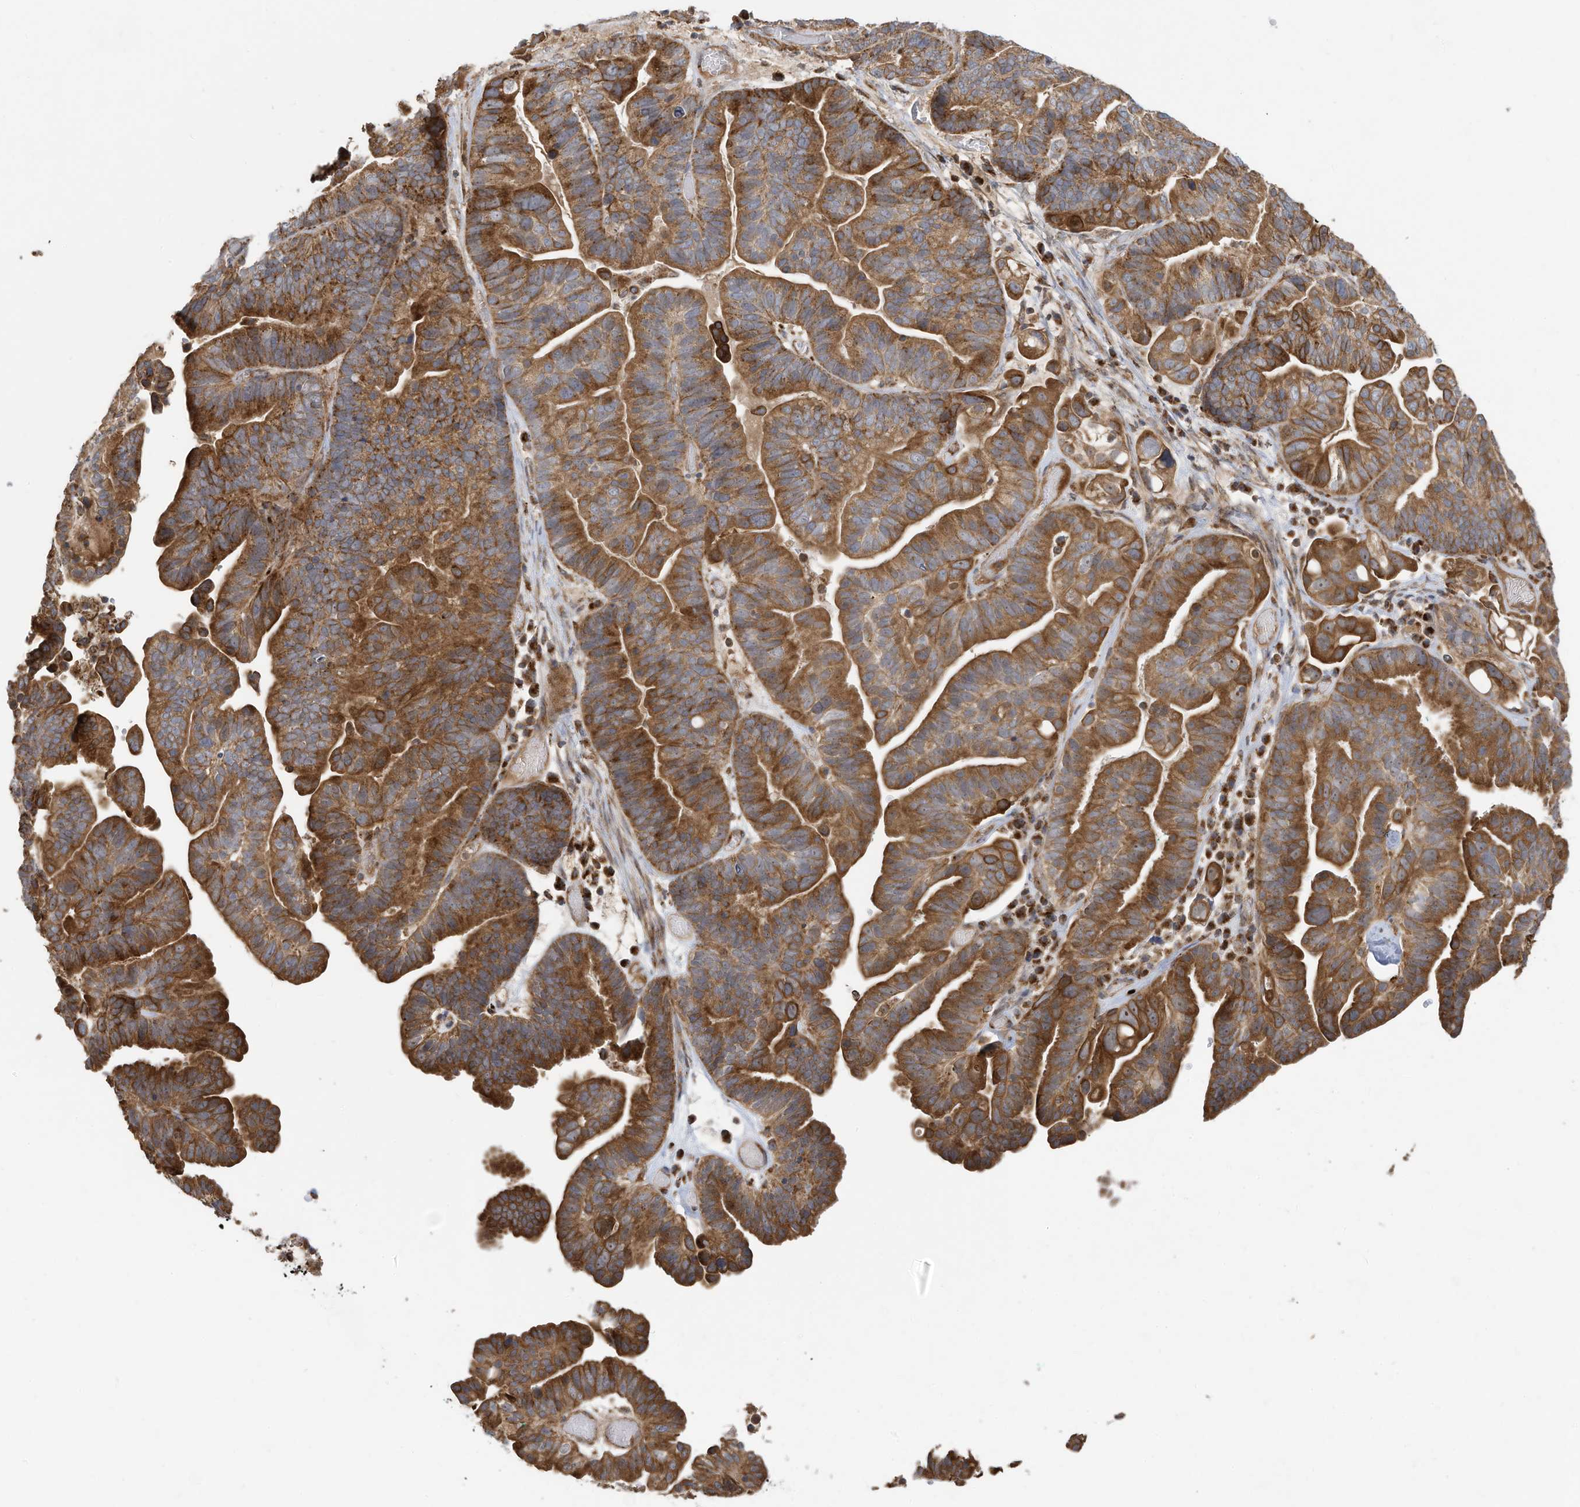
{"staining": {"intensity": "moderate", "quantity": ">75%", "location": "cytoplasmic/membranous"}, "tissue": "ovarian cancer", "cell_type": "Tumor cells", "image_type": "cancer", "snomed": [{"axis": "morphology", "description": "Cystadenocarcinoma, serous, NOS"}, {"axis": "topography", "description": "Ovary"}], "caption": "Immunohistochemical staining of ovarian cancer (serous cystadenocarcinoma) exhibits medium levels of moderate cytoplasmic/membranous protein staining in approximately >75% of tumor cells. (brown staining indicates protein expression, while blue staining denotes nuclei).", "gene": "C2orf74", "patient": {"sex": "female", "age": 56}}